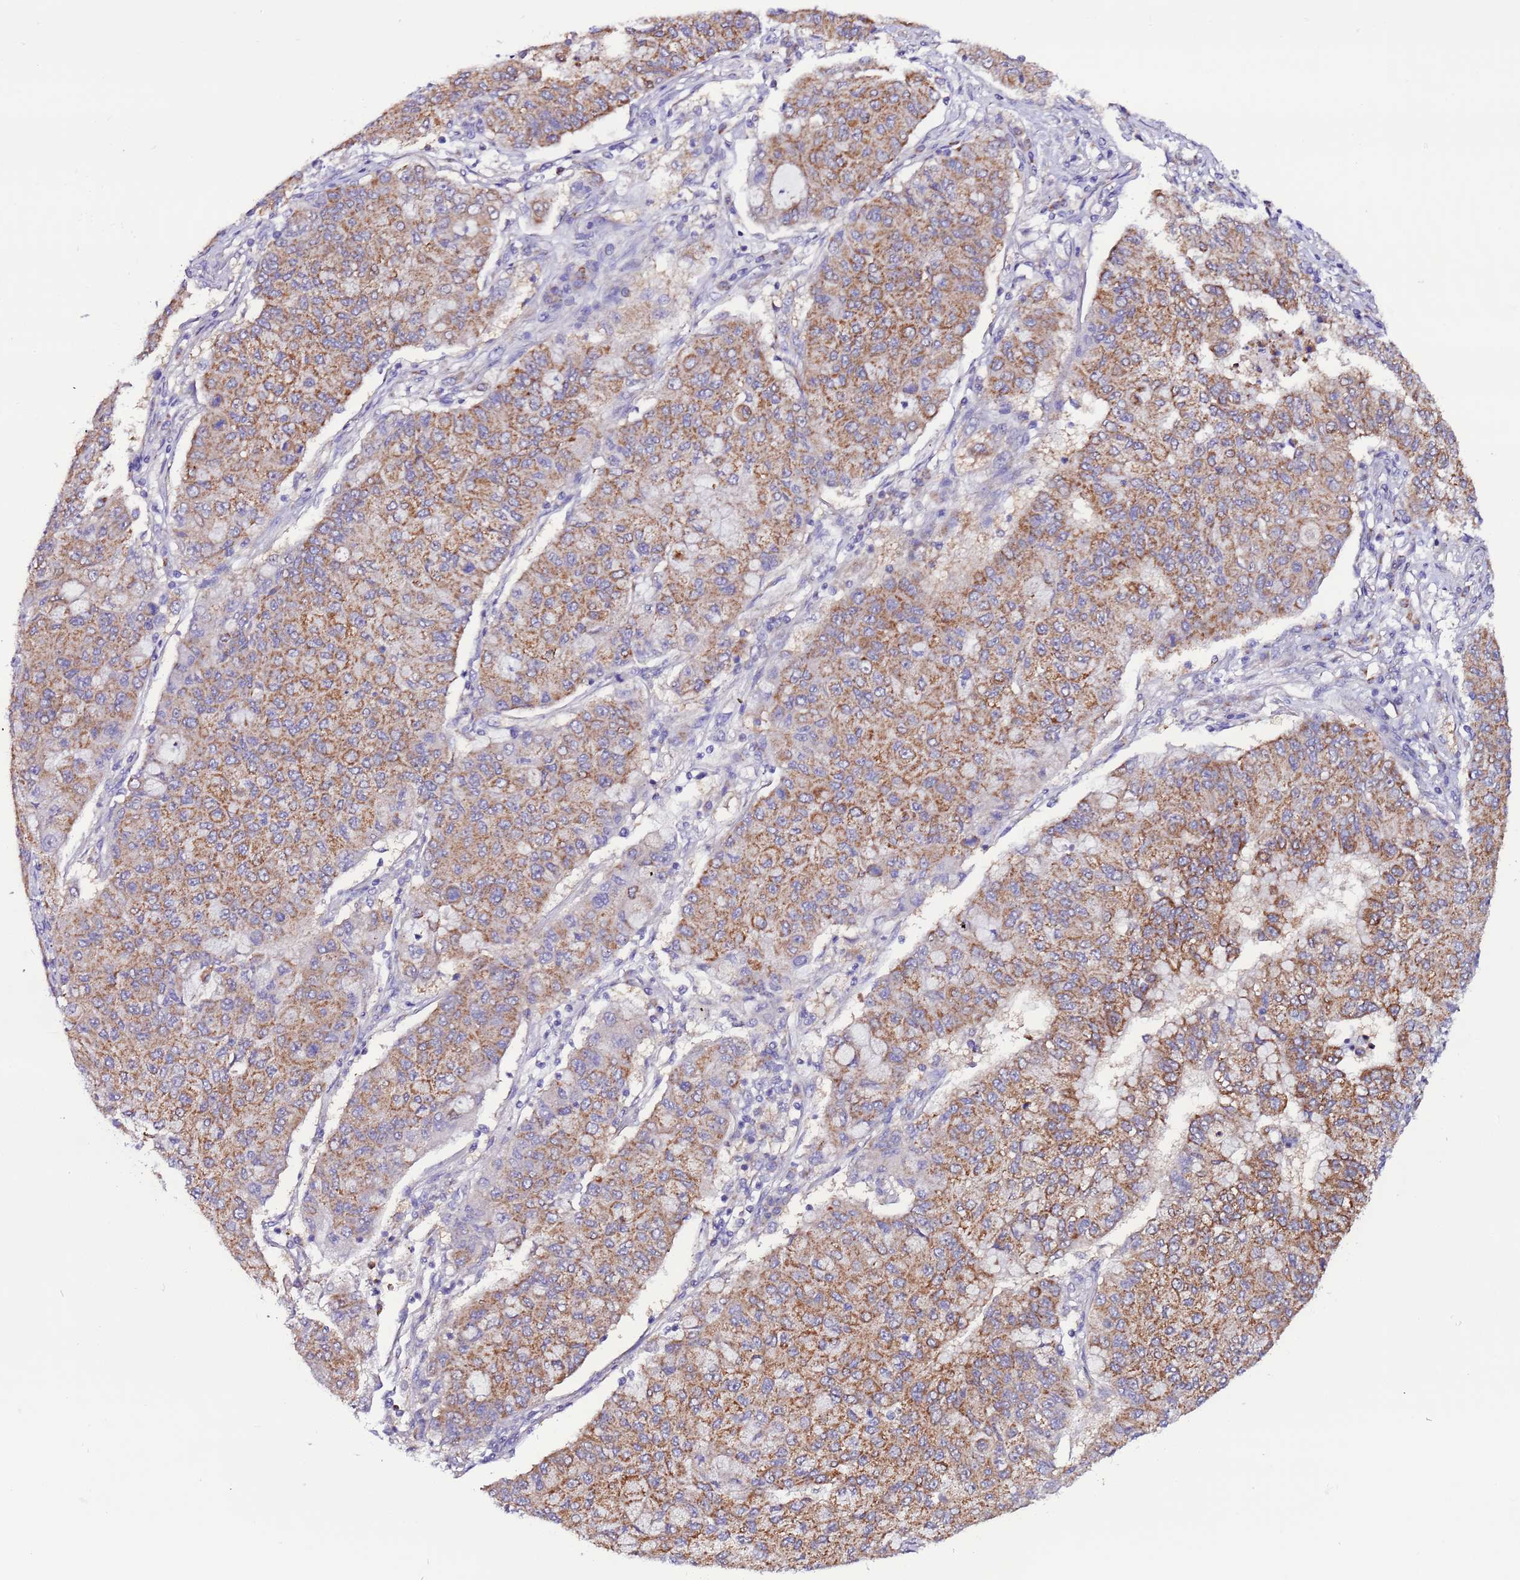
{"staining": {"intensity": "moderate", "quantity": ">75%", "location": "cytoplasmic/membranous"}, "tissue": "lung cancer", "cell_type": "Tumor cells", "image_type": "cancer", "snomed": [{"axis": "morphology", "description": "Squamous cell carcinoma, NOS"}, {"axis": "topography", "description": "Lung"}], "caption": "A micrograph of human lung squamous cell carcinoma stained for a protein exhibits moderate cytoplasmic/membranous brown staining in tumor cells.", "gene": "UEVLD", "patient": {"sex": "male", "age": 74}}